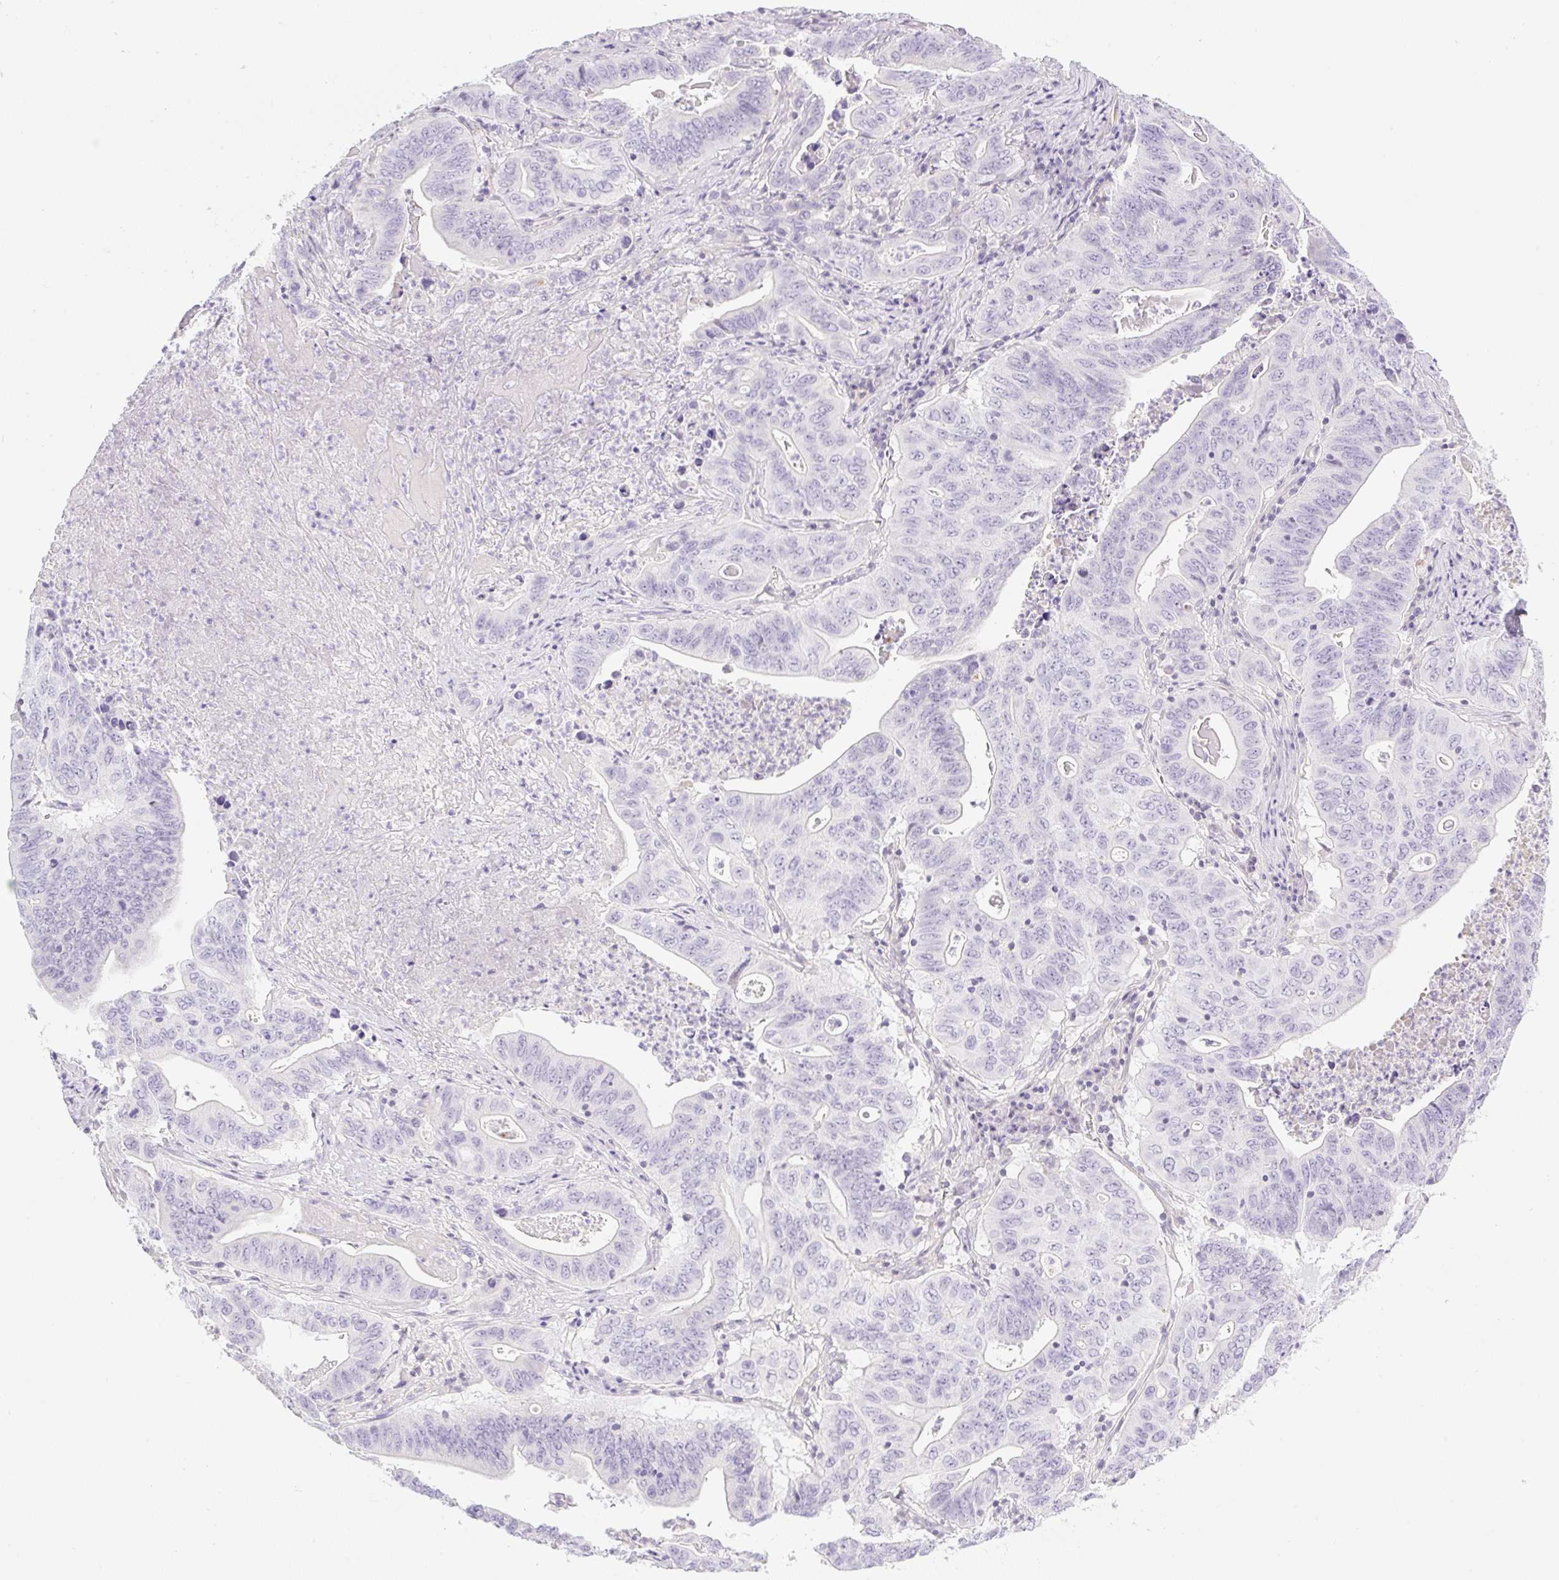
{"staining": {"intensity": "negative", "quantity": "none", "location": "none"}, "tissue": "lung cancer", "cell_type": "Tumor cells", "image_type": "cancer", "snomed": [{"axis": "morphology", "description": "Adenocarcinoma, NOS"}, {"axis": "topography", "description": "Lung"}], "caption": "Lung adenocarcinoma stained for a protein using IHC displays no positivity tumor cells.", "gene": "MIA2", "patient": {"sex": "female", "age": 60}}